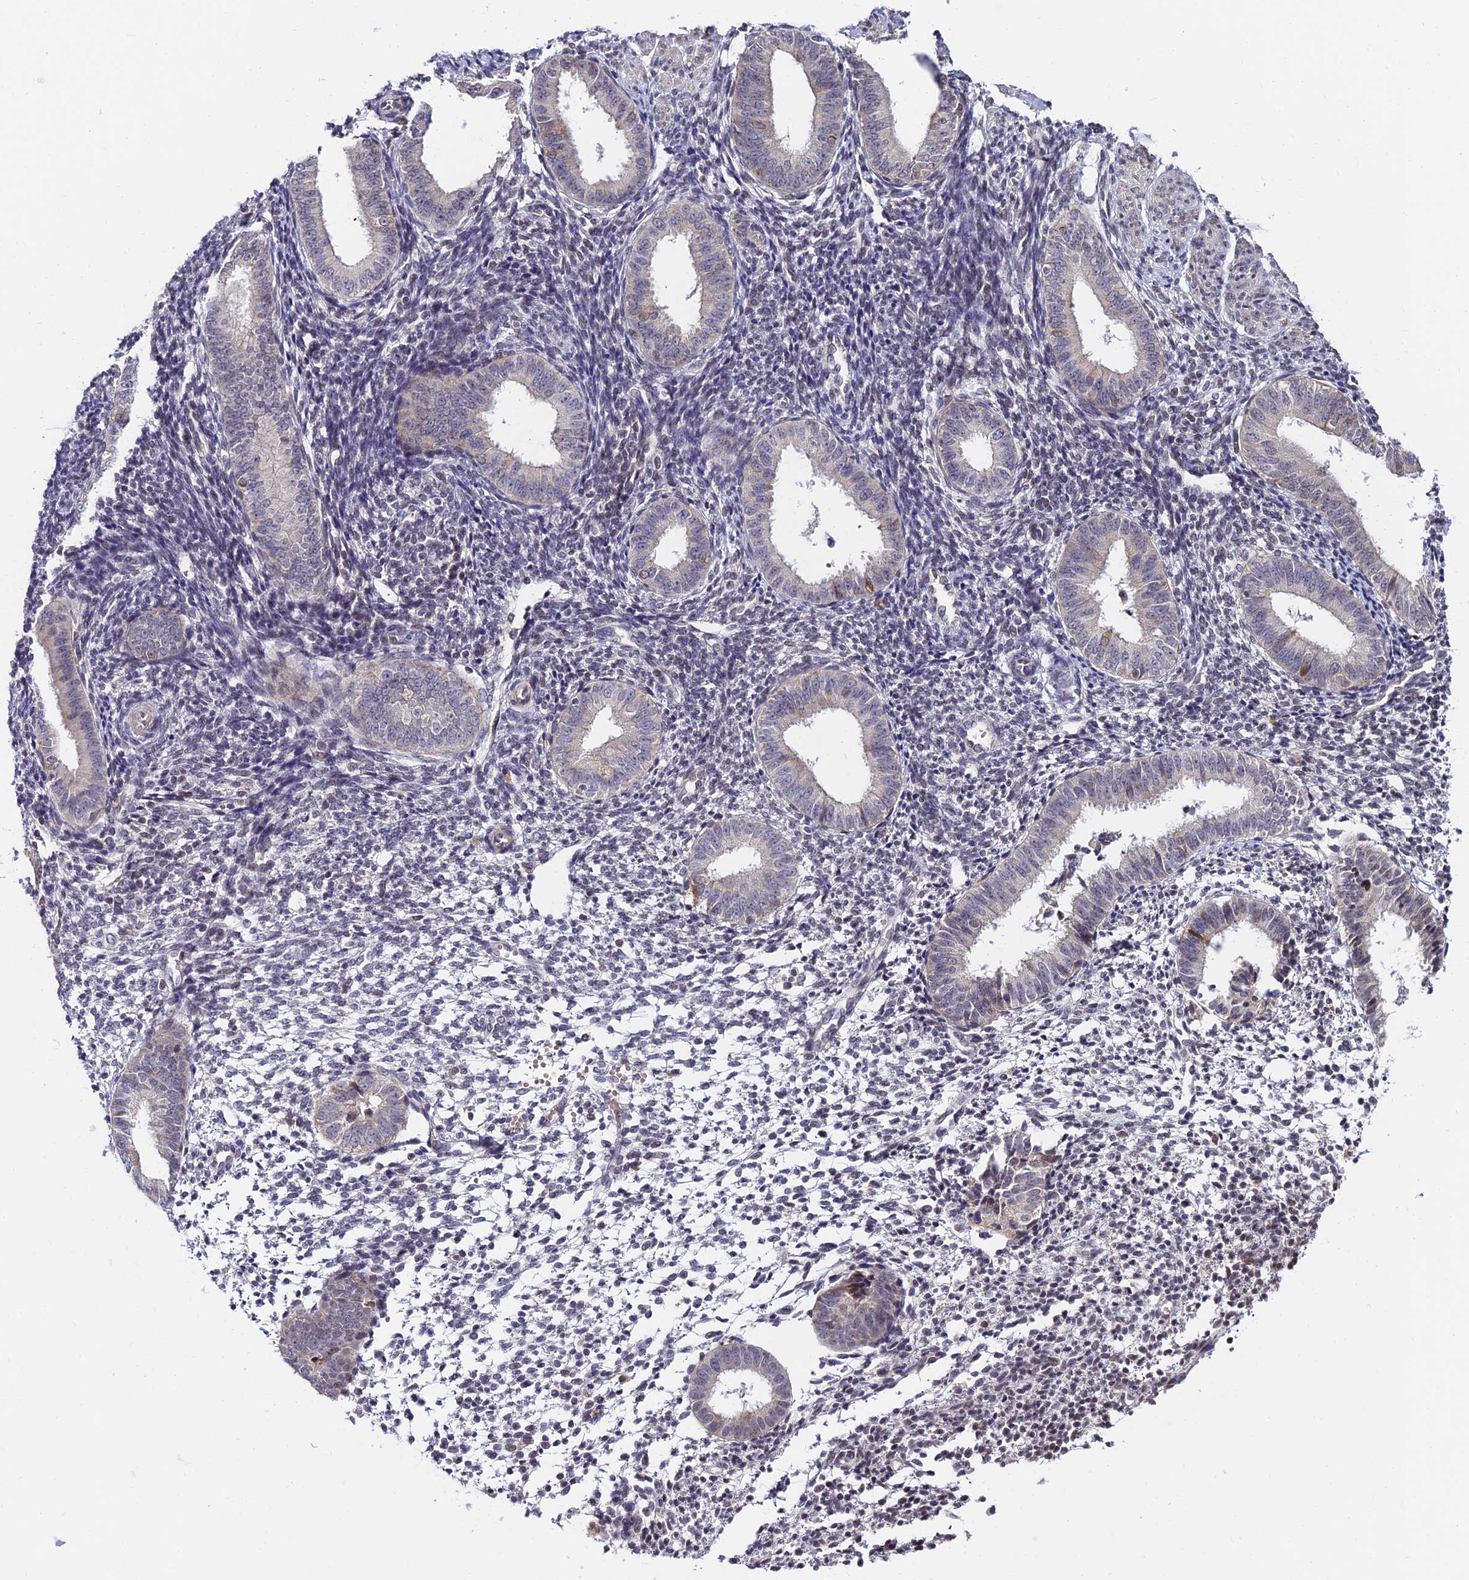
{"staining": {"intensity": "negative", "quantity": "none", "location": "none"}, "tissue": "endometrium", "cell_type": "Cells in endometrial stroma", "image_type": "normal", "snomed": [{"axis": "morphology", "description": "Normal tissue, NOS"}, {"axis": "topography", "description": "Uterus"}, {"axis": "topography", "description": "Endometrium"}], "caption": "Immunohistochemistry micrograph of benign endometrium: endometrium stained with DAB reveals no significant protein expression in cells in endometrial stroma. (DAB (3,3'-diaminobenzidine) IHC visualized using brightfield microscopy, high magnification).", "gene": "CDNF", "patient": {"sex": "female", "age": 48}}